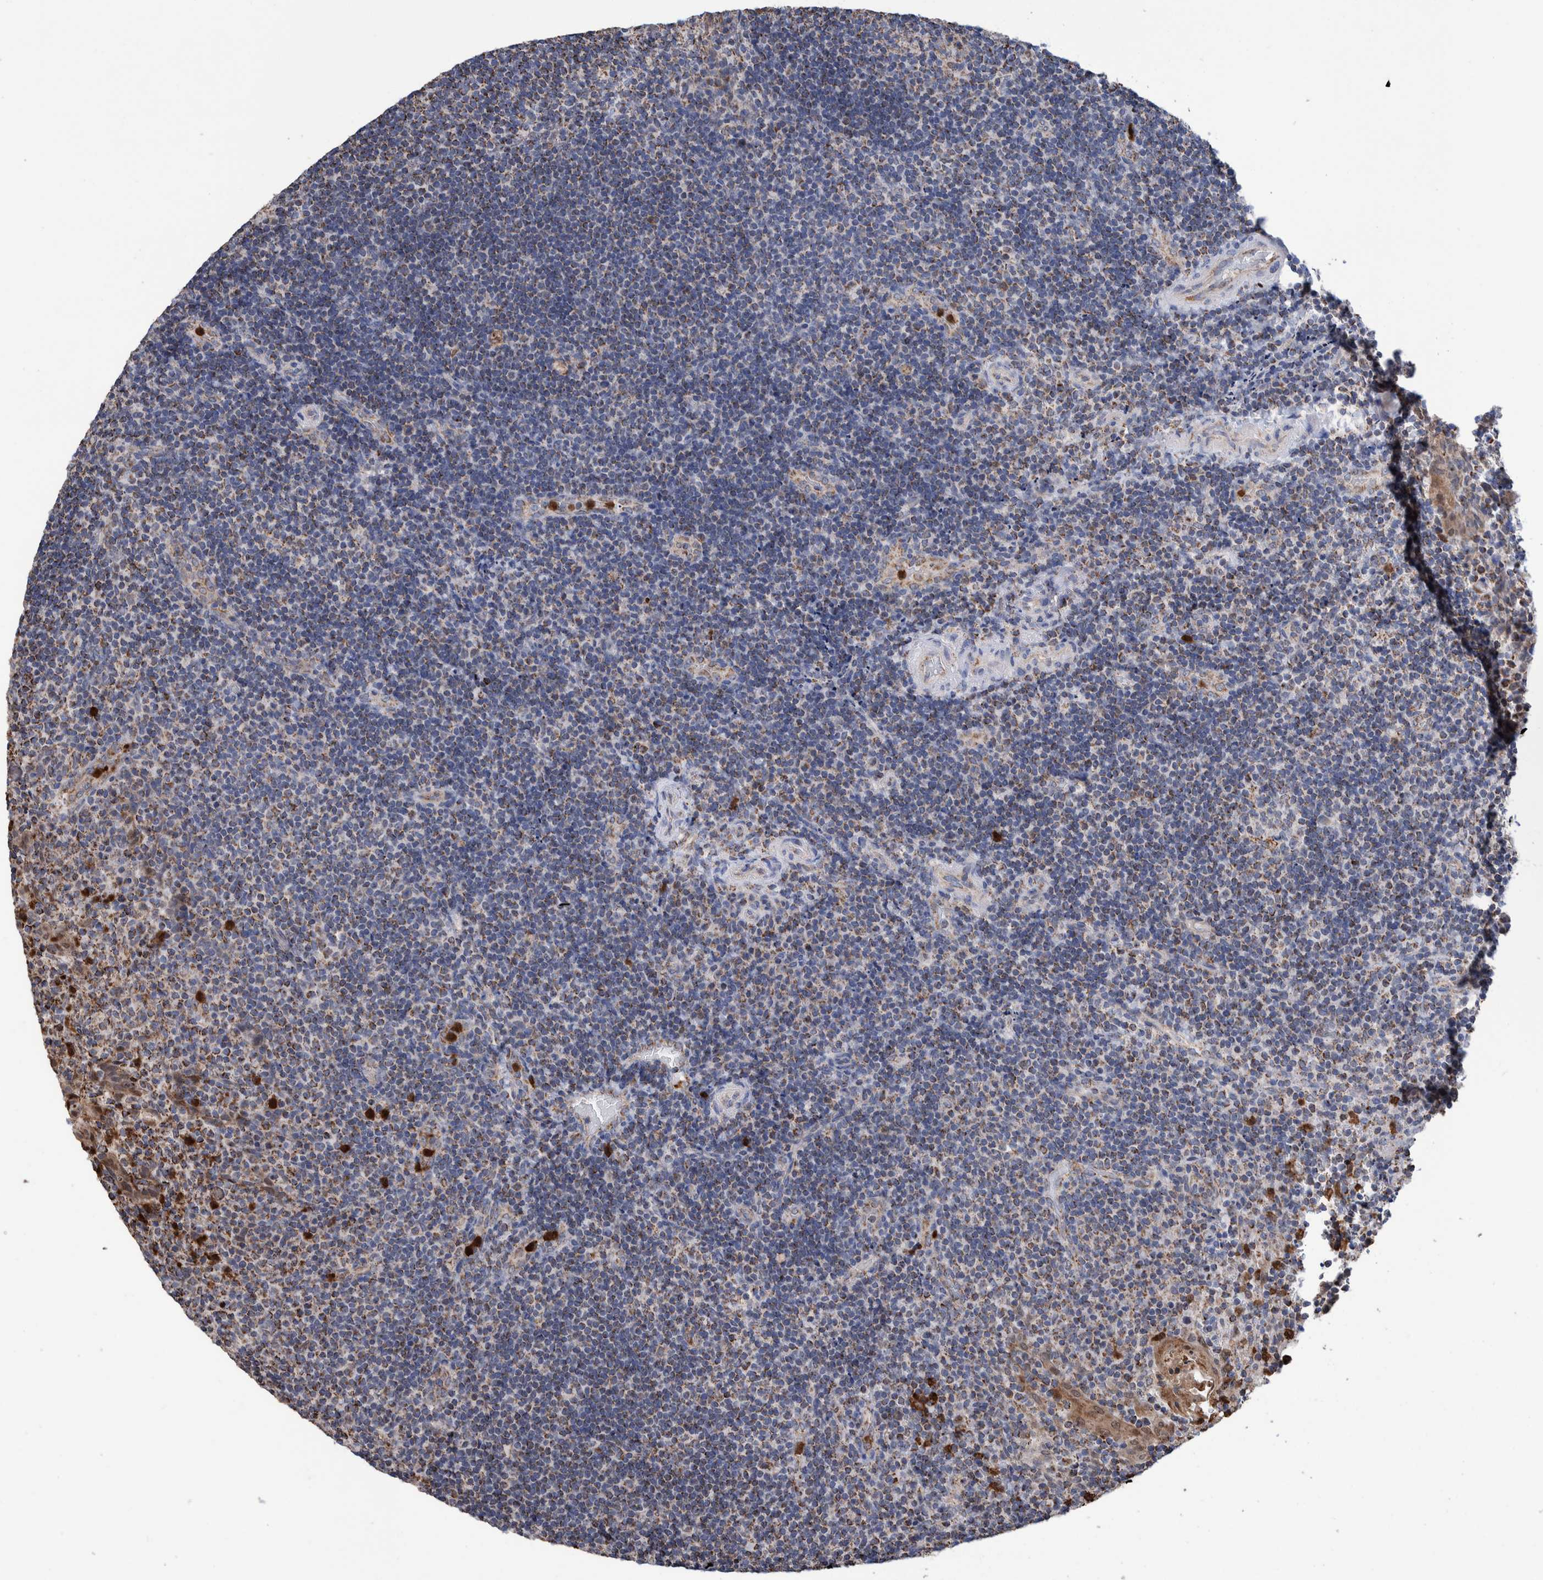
{"staining": {"intensity": "moderate", "quantity": "25%-75%", "location": "cytoplasmic/membranous"}, "tissue": "lymphoma", "cell_type": "Tumor cells", "image_type": "cancer", "snomed": [{"axis": "morphology", "description": "Malignant lymphoma, non-Hodgkin's type, High grade"}, {"axis": "topography", "description": "Tonsil"}], "caption": "The photomicrograph demonstrates immunohistochemical staining of high-grade malignant lymphoma, non-Hodgkin's type. There is moderate cytoplasmic/membranous staining is seen in approximately 25%-75% of tumor cells.", "gene": "DECR1", "patient": {"sex": "female", "age": 36}}